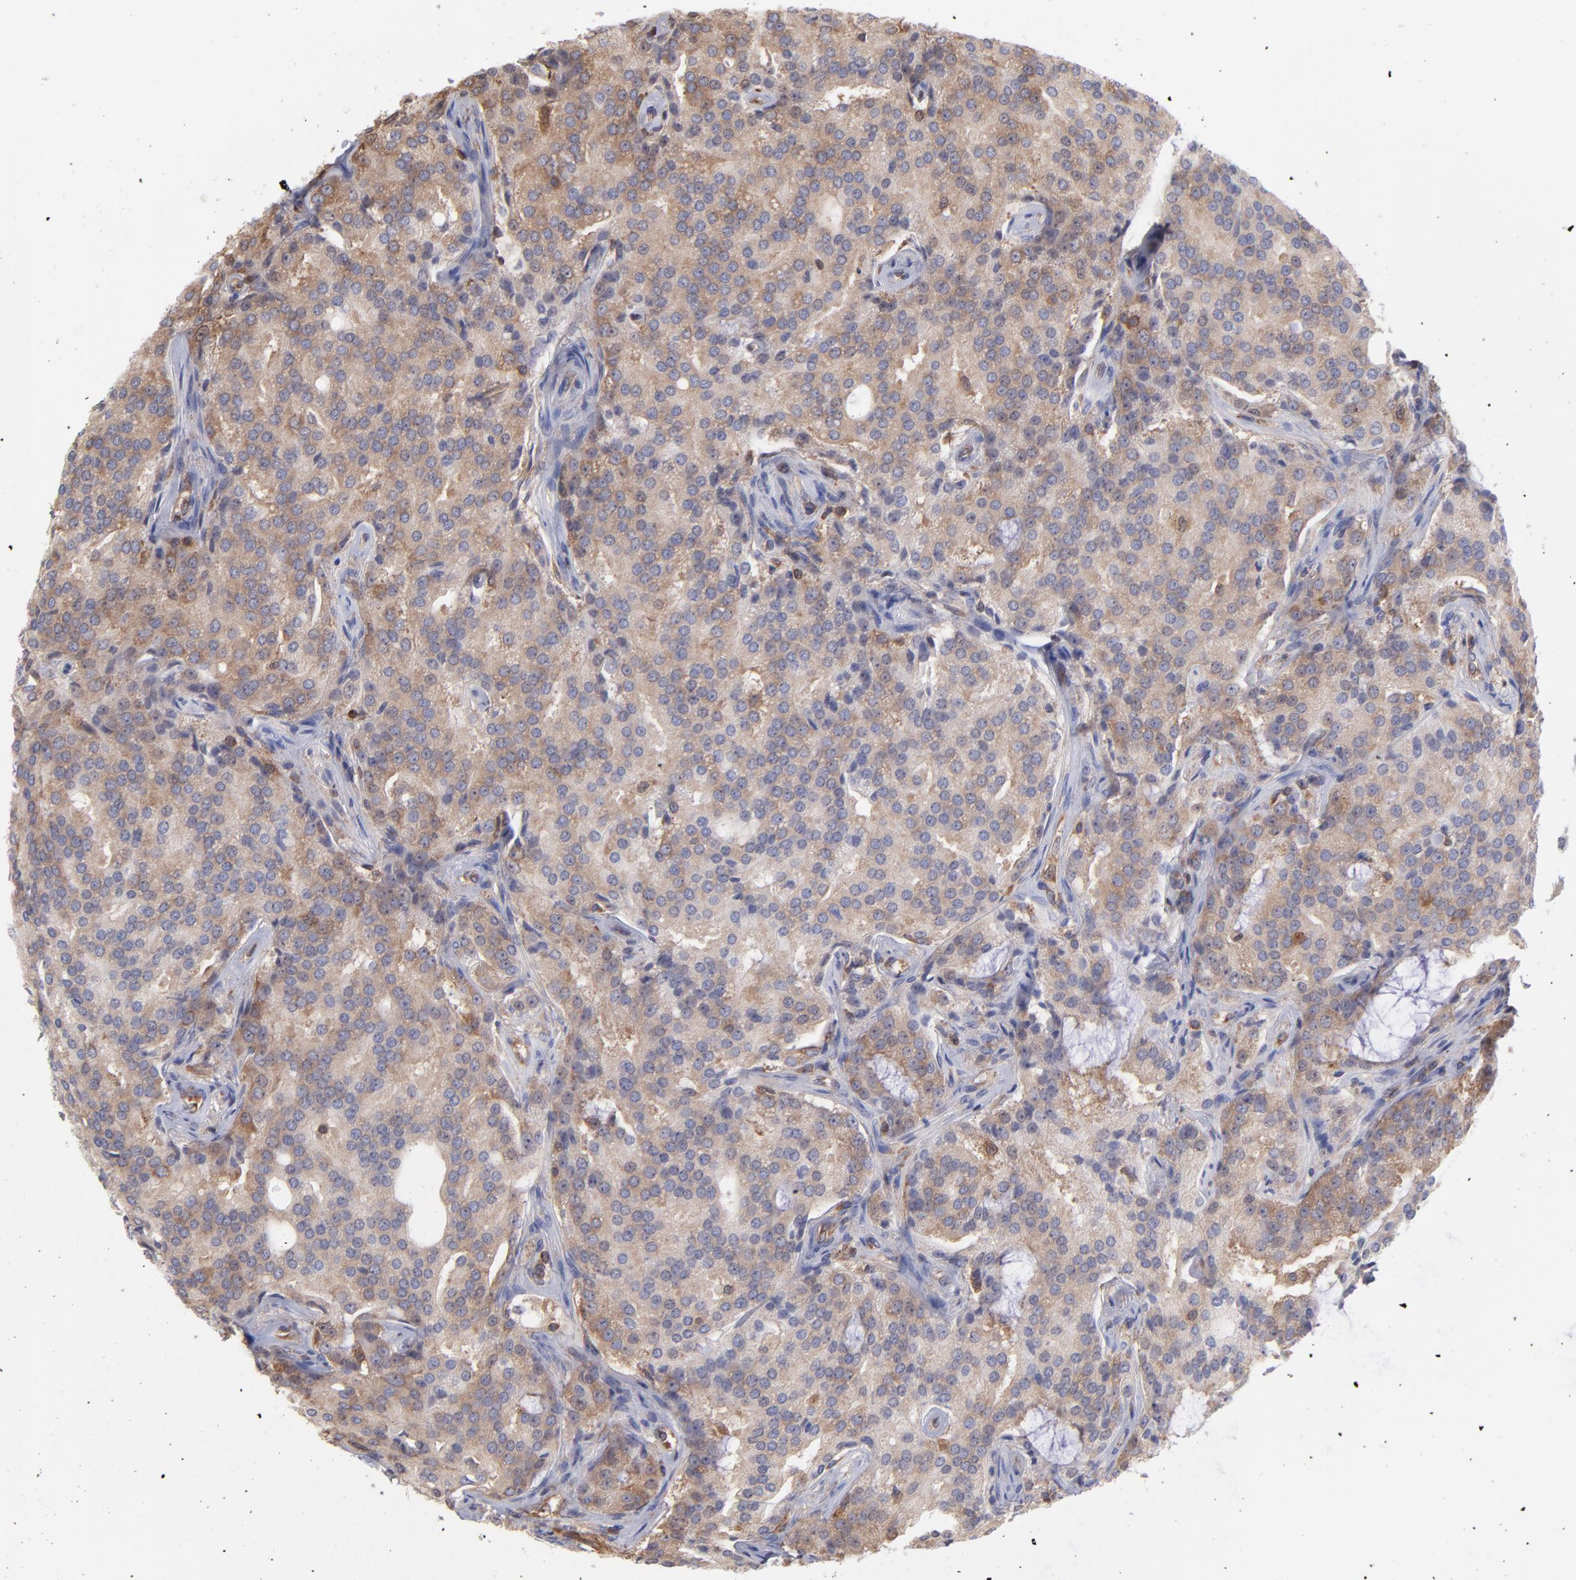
{"staining": {"intensity": "weak", "quantity": ">75%", "location": "cytoplasmic/membranous"}, "tissue": "prostate cancer", "cell_type": "Tumor cells", "image_type": "cancer", "snomed": [{"axis": "morphology", "description": "Adenocarcinoma, High grade"}, {"axis": "topography", "description": "Prostate"}], "caption": "Prostate cancer (adenocarcinoma (high-grade)) tissue displays weak cytoplasmic/membranous positivity in about >75% of tumor cells (Brightfield microscopy of DAB IHC at high magnification).", "gene": "MAPRE1", "patient": {"sex": "male", "age": 72}}